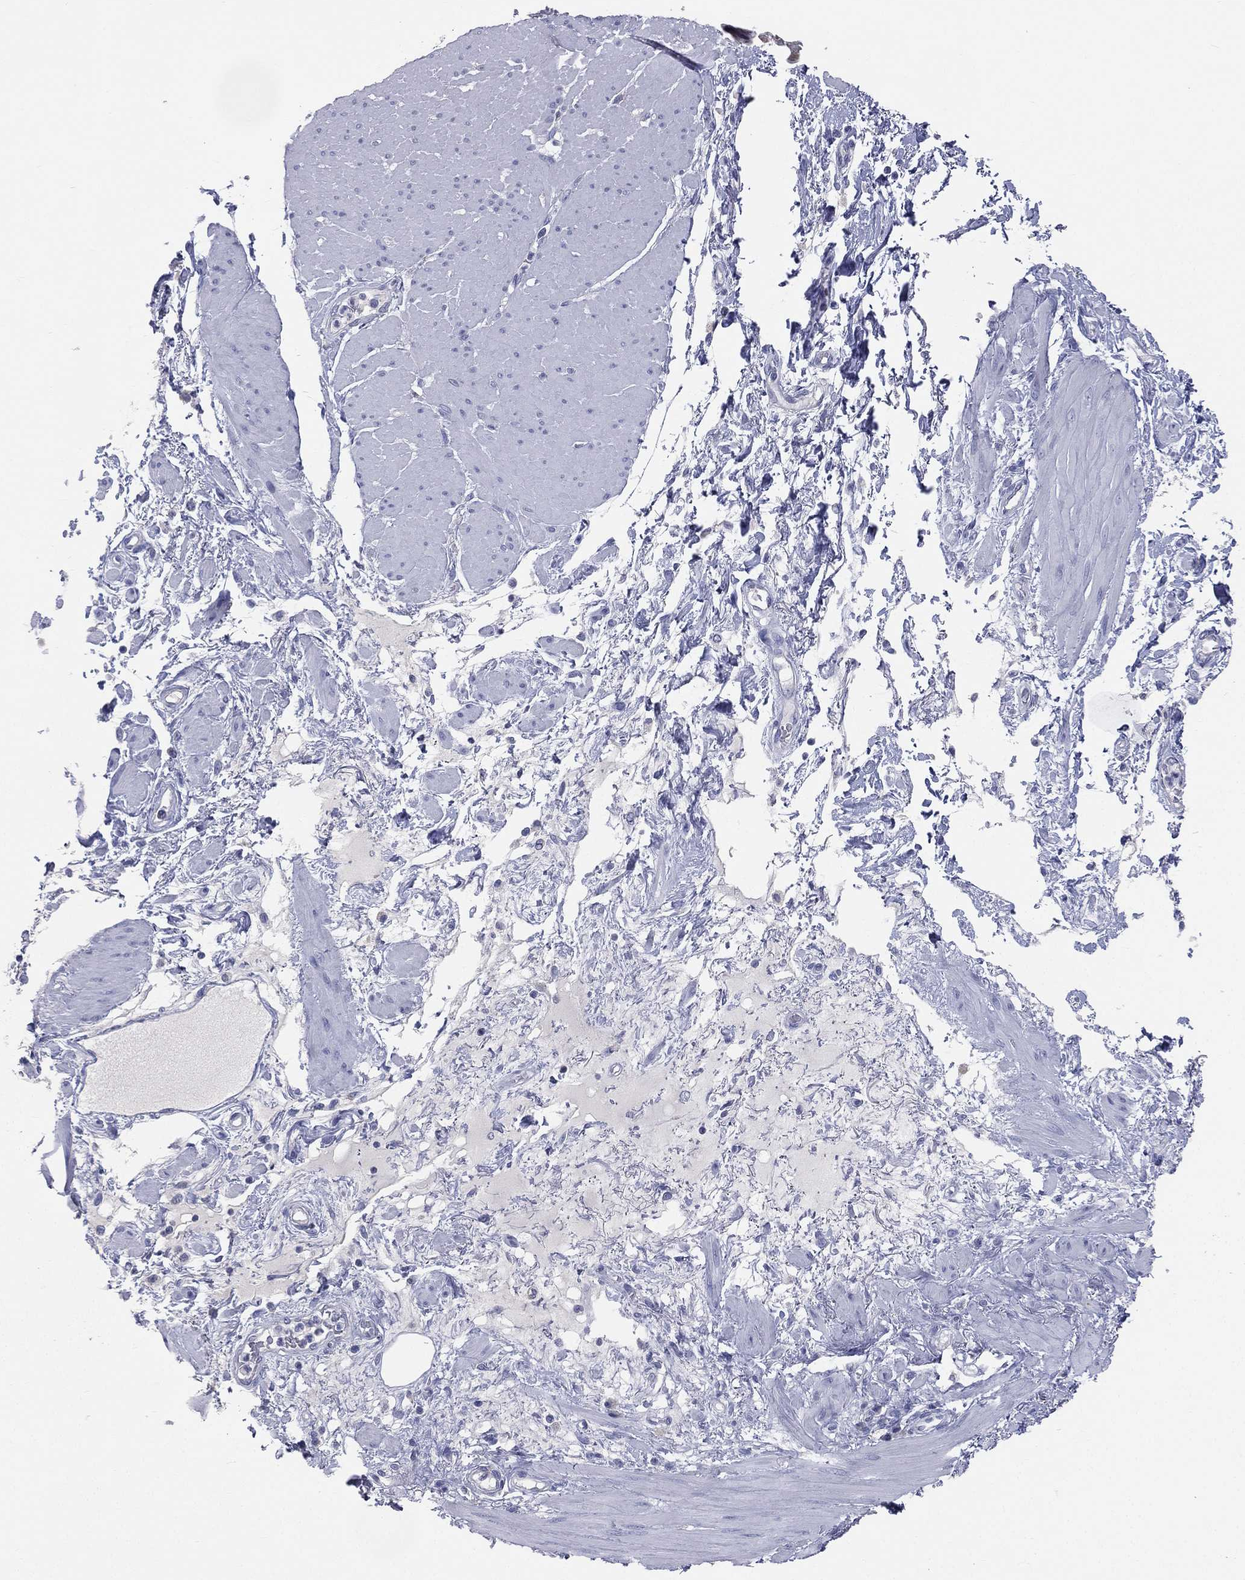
{"staining": {"intensity": "negative", "quantity": "none", "location": "none"}, "tissue": "smooth muscle", "cell_type": "Smooth muscle cells", "image_type": "normal", "snomed": [{"axis": "morphology", "description": "Normal tissue, NOS"}, {"axis": "topography", "description": "Smooth muscle"}, {"axis": "topography", "description": "Anal"}], "caption": "Normal smooth muscle was stained to show a protein in brown. There is no significant staining in smooth muscle cells. (Stains: DAB immunohistochemistry with hematoxylin counter stain, Microscopy: brightfield microscopy at high magnification).", "gene": "STK31", "patient": {"sex": "male", "age": 83}}